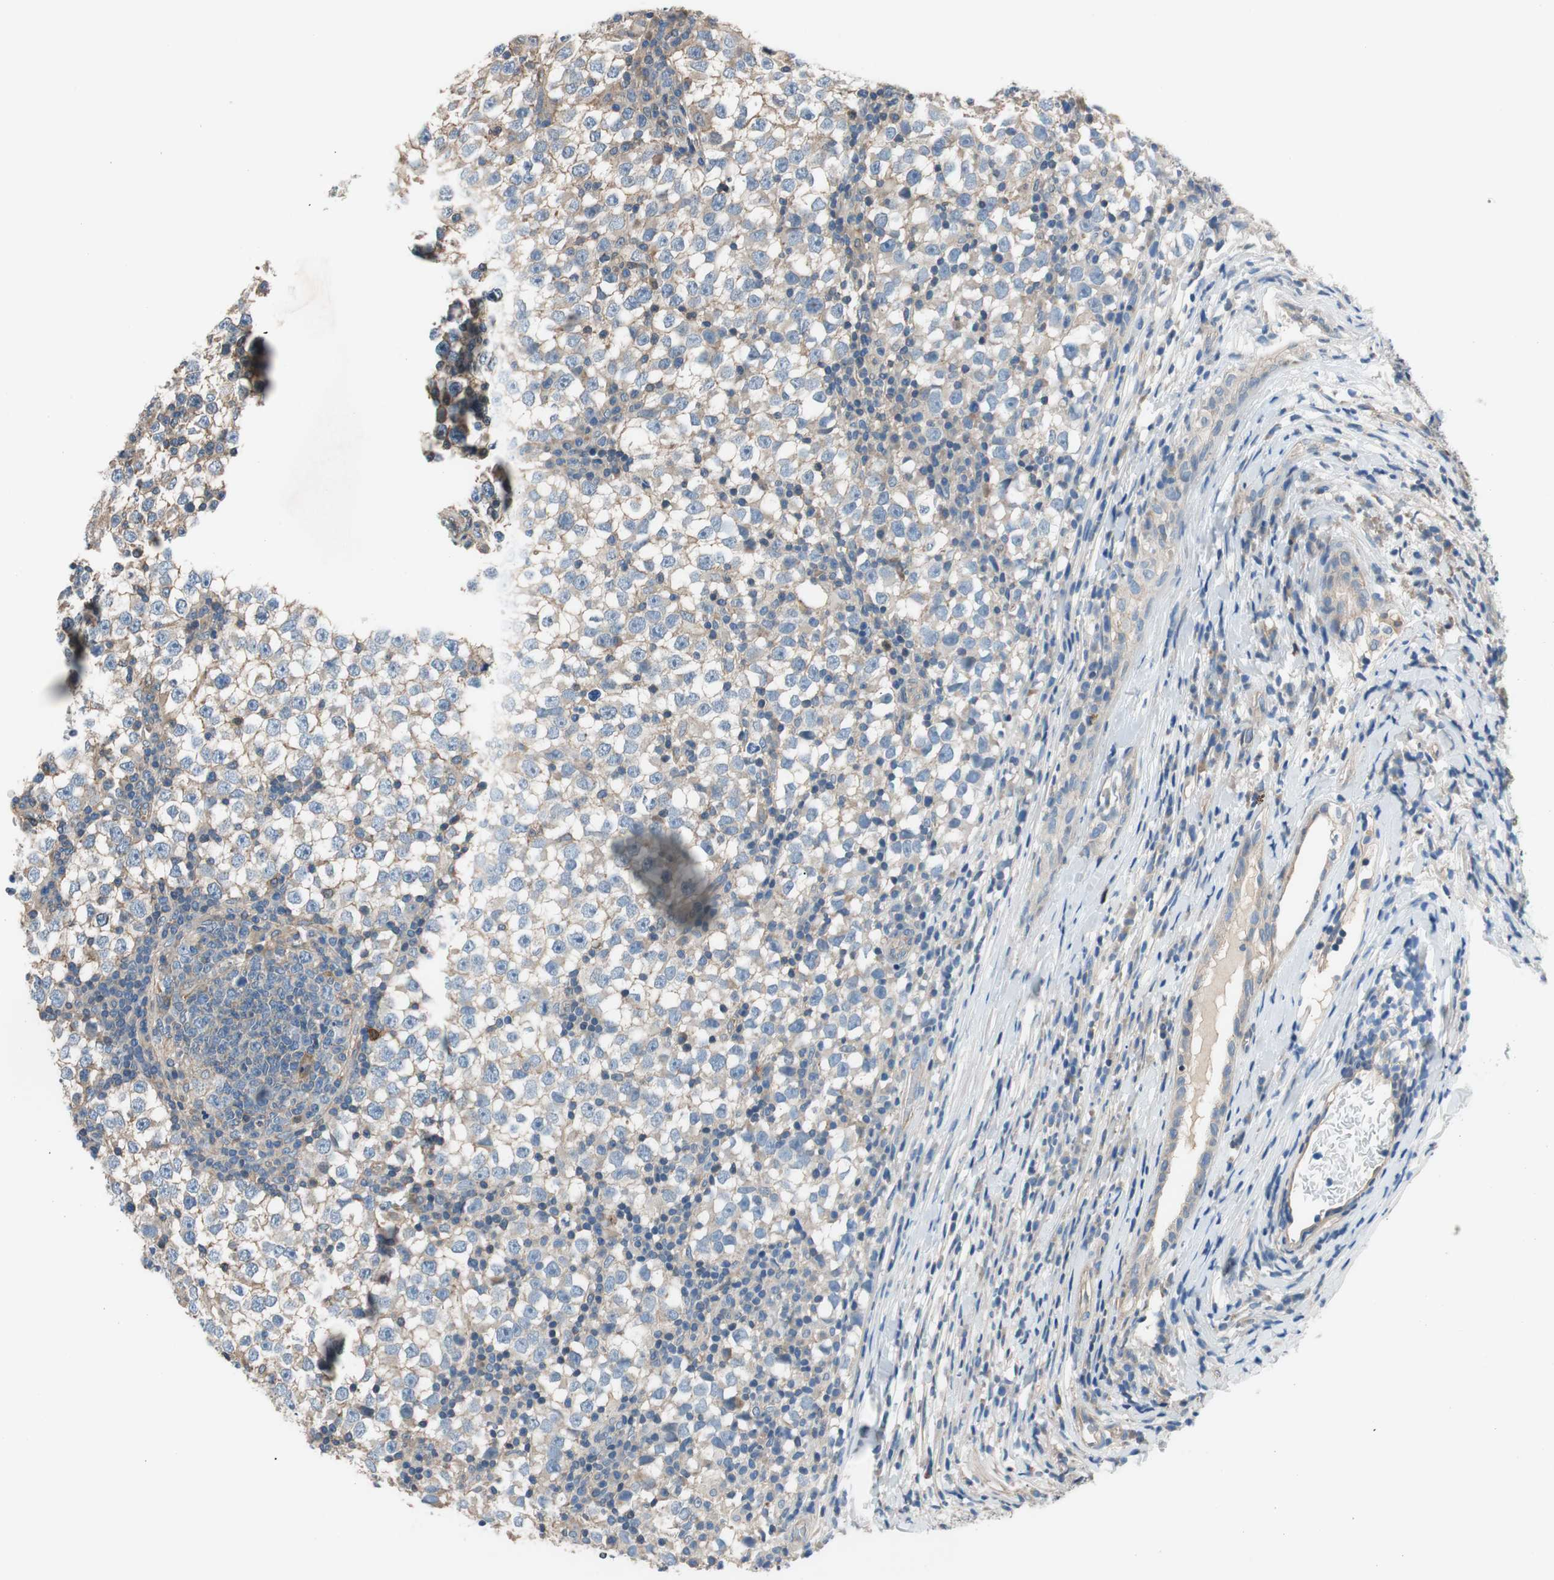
{"staining": {"intensity": "weak", "quantity": ">75%", "location": "cytoplasmic/membranous"}, "tissue": "testis cancer", "cell_type": "Tumor cells", "image_type": "cancer", "snomed": [{"axis": "morphology", "description": "Seminoma, NOS"}, {"axis": "topography", "description": "Testis"}], "caption": "IHC micrograph of neoplastic tissue: testis cancer (seminoma) stained using immunohistochemistry (IHC) reveals low levels of weak protein expression localized specifically in the cytoplasmic/membranous of tumor cells, appearing as a cytoplasmic/membranous brown color.", "gene": "CALML3", "patient": {"sex": "male", "age": 65}}